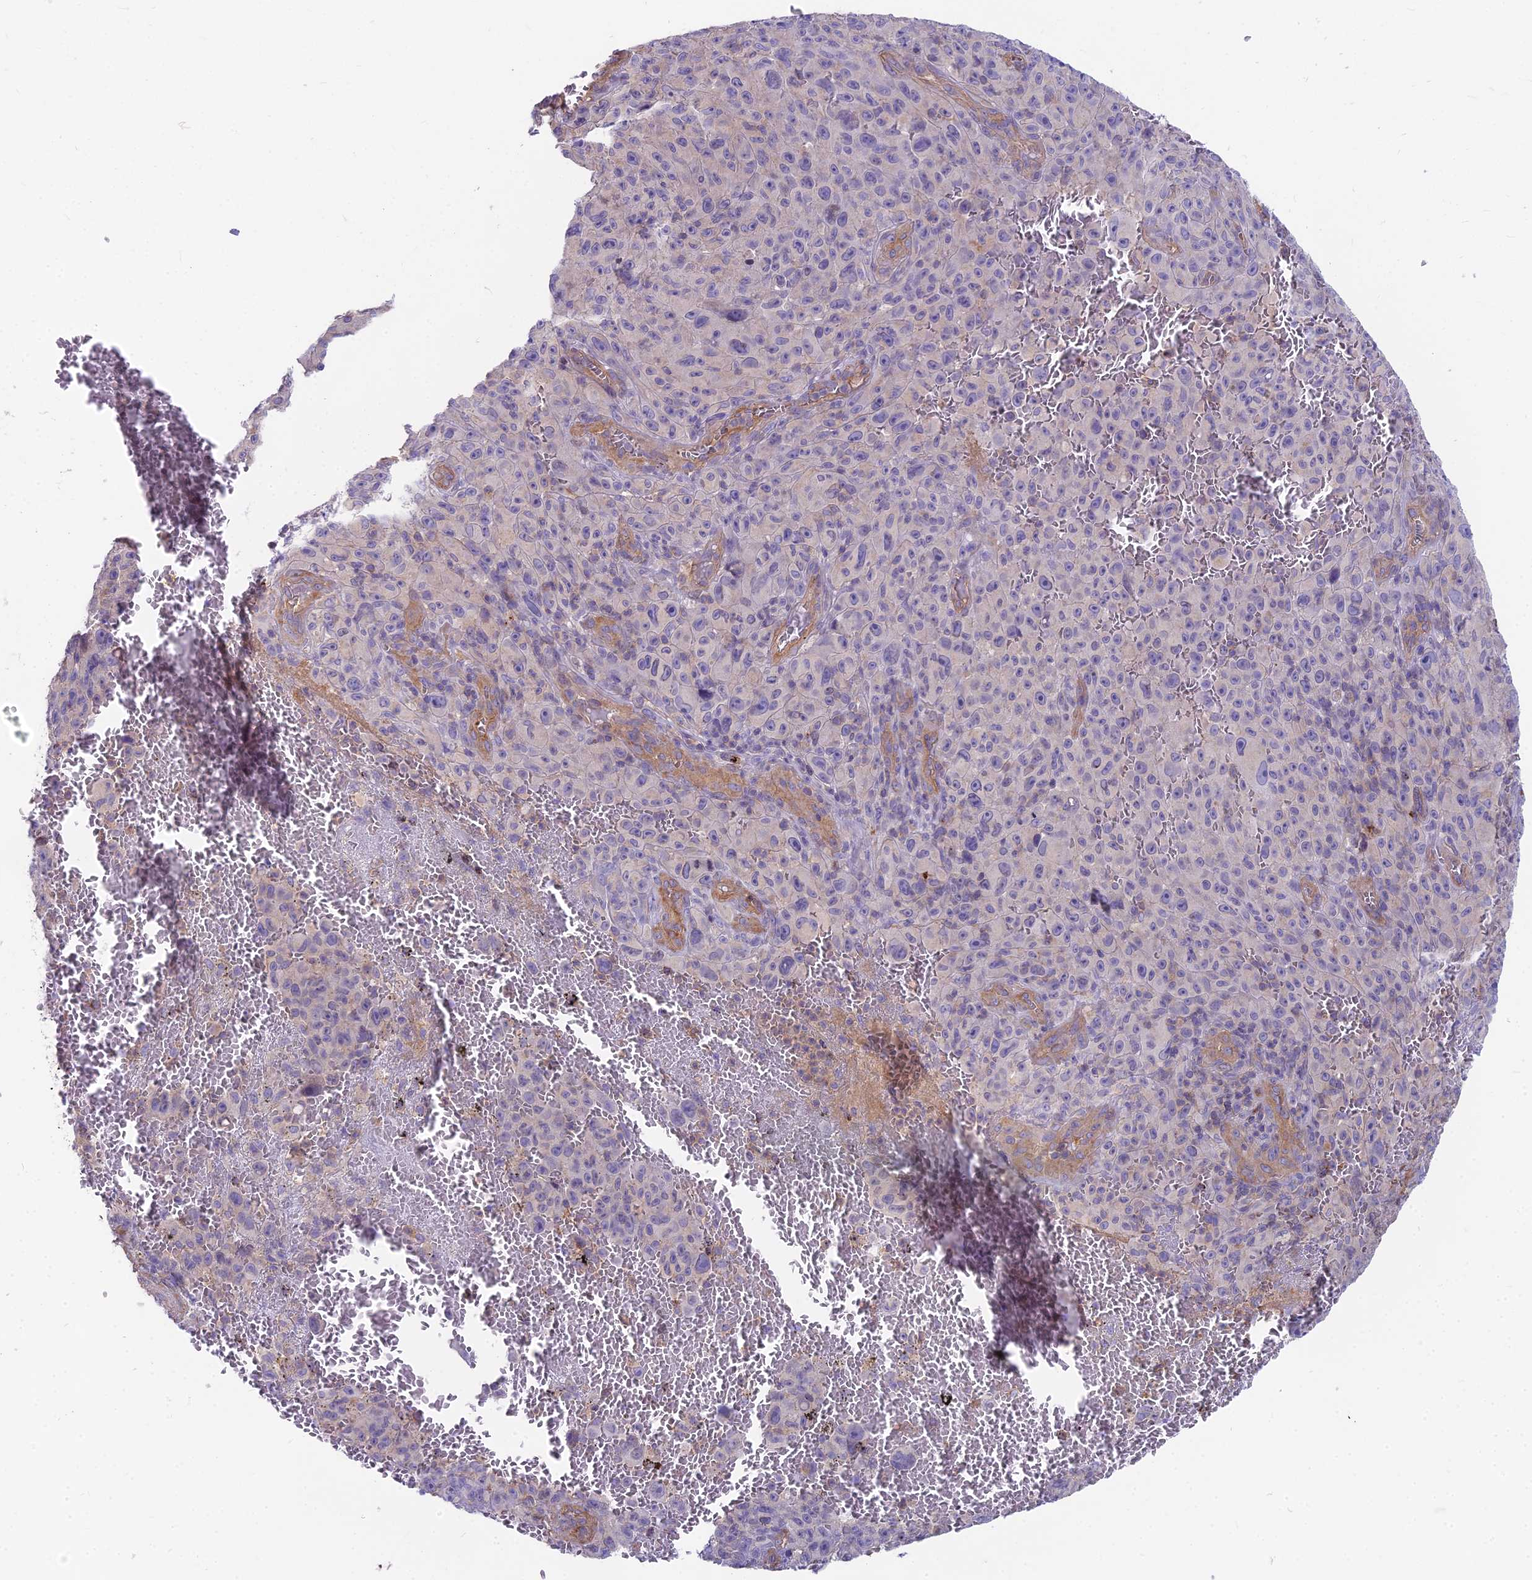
{"staining": {"intensity": "negative", "quantity": "none", "location": "none"}, "tissue": "melanoma", "cell_type": "Tumor cells", "image_type": "cancer", "snomed": [{"axis": "morphology", "description": "Malignant melanoma, NOS"}, {"axis": "topography", "description": "Skin"}], "caption": "There is no significant staining in tumor cells of malignant melanoma.", "gene": "HLA-DOA", "patient": {"sex": "female", "age": 82}}